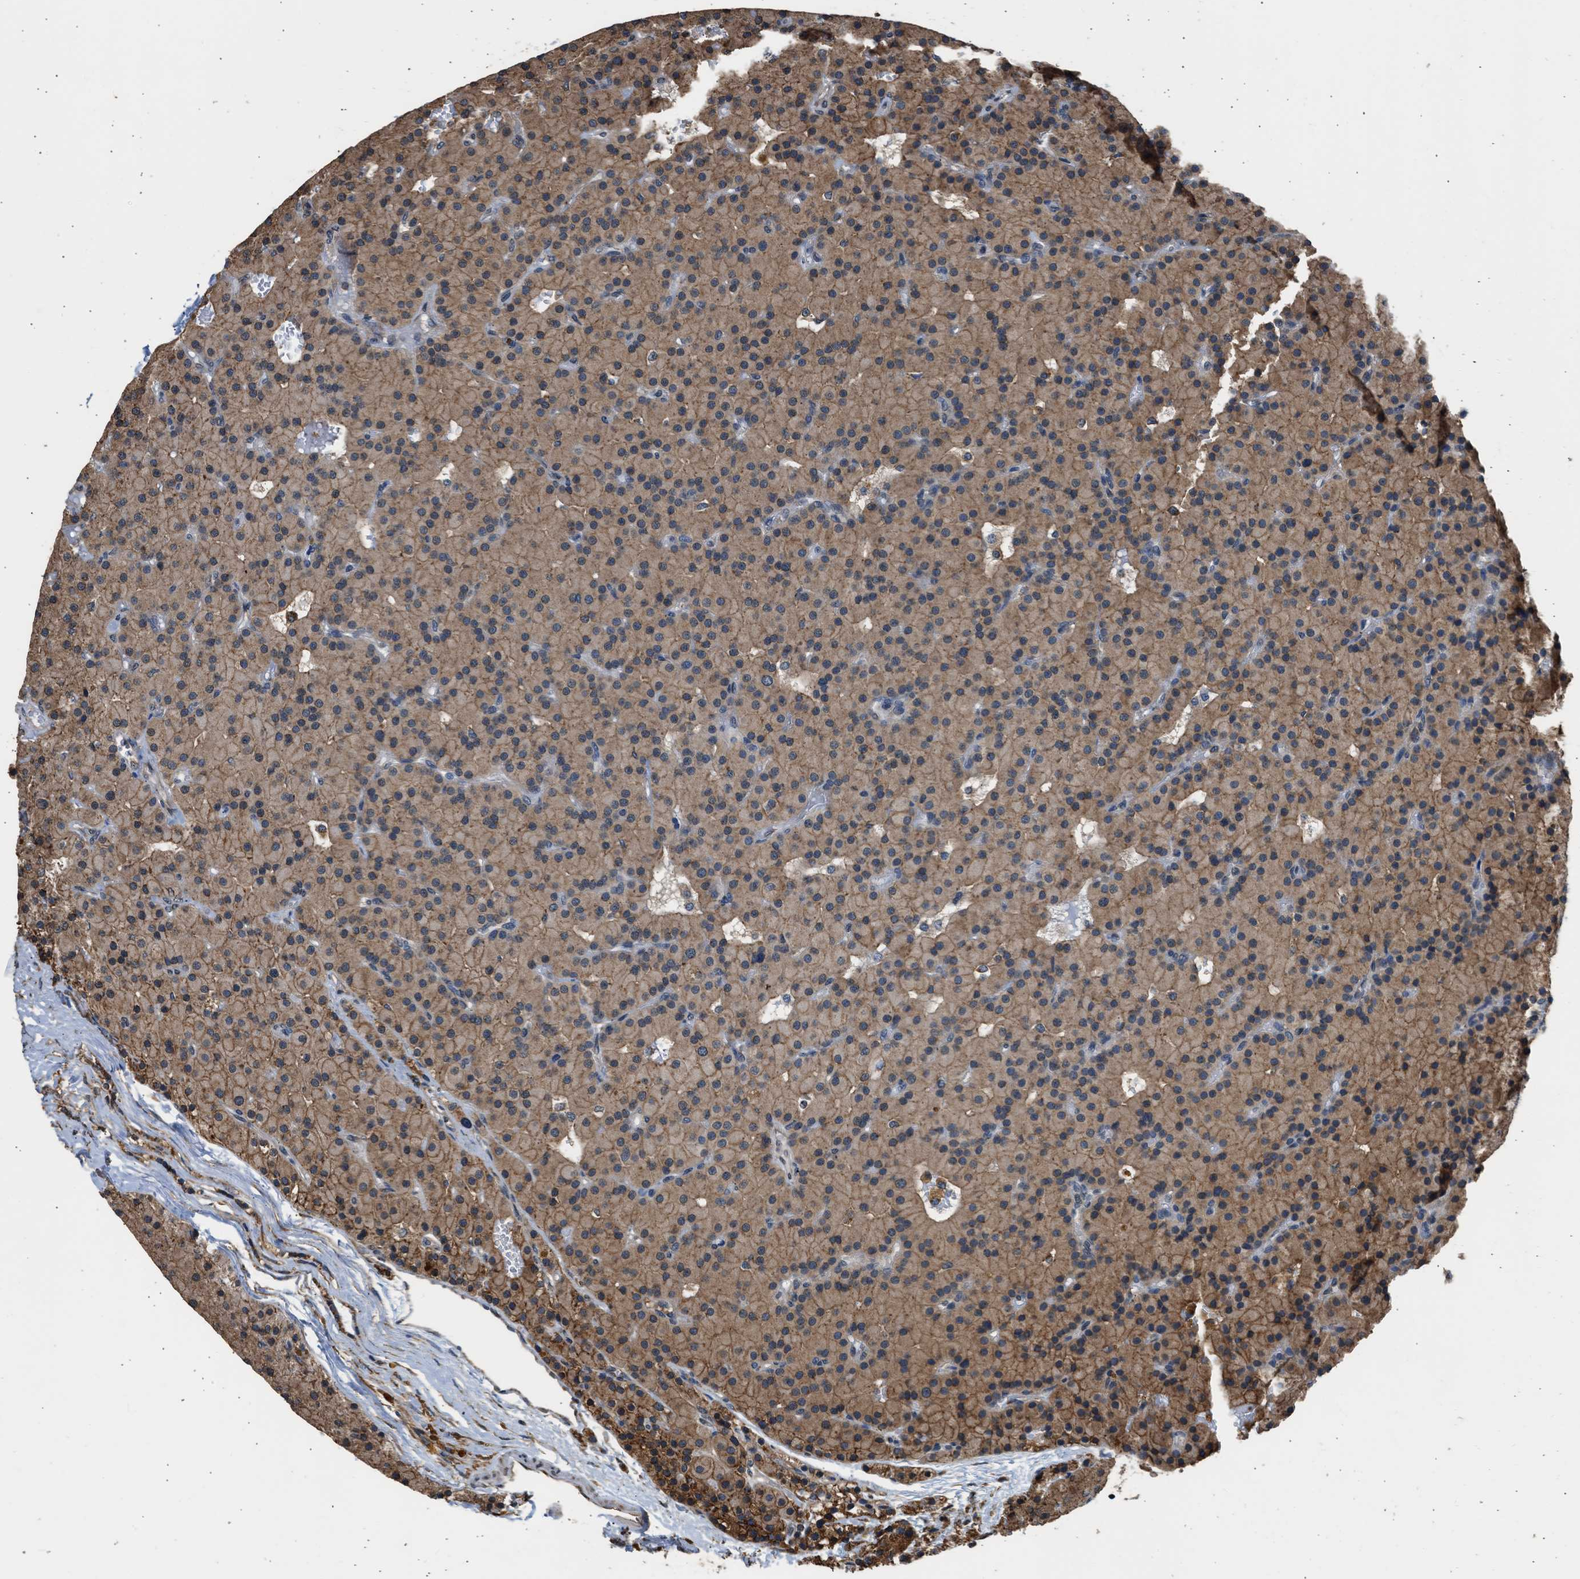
{"staining": {"intensity": "moderate", "quantity": ">75%", "location": "cytoplasmic/membranous"}, "tissue": "parathyroid gland", "cell_type": "Glandular cells", "image_type": "normal", "snomed": [{"axis": "morphology", "description": "Normal tissue, NOS"}, {"axis": "morphology", "description": "Adenoma, NOS"}, {"axis": "topography", "description": "Parathyroid gland"}], "caption": "Immunohistochemistry photomicrograph of benign parathyroid gland: human parathyroid gland stained using IHC exhibits medium levels of moderate protein expression localized specifically in the cytoplasmic/membranous of glandular cells, appearing as a cytoplasmic/membranous brown color.", "gene": "SLC36A4", "patient": {"sex": "male", "age": 75}}